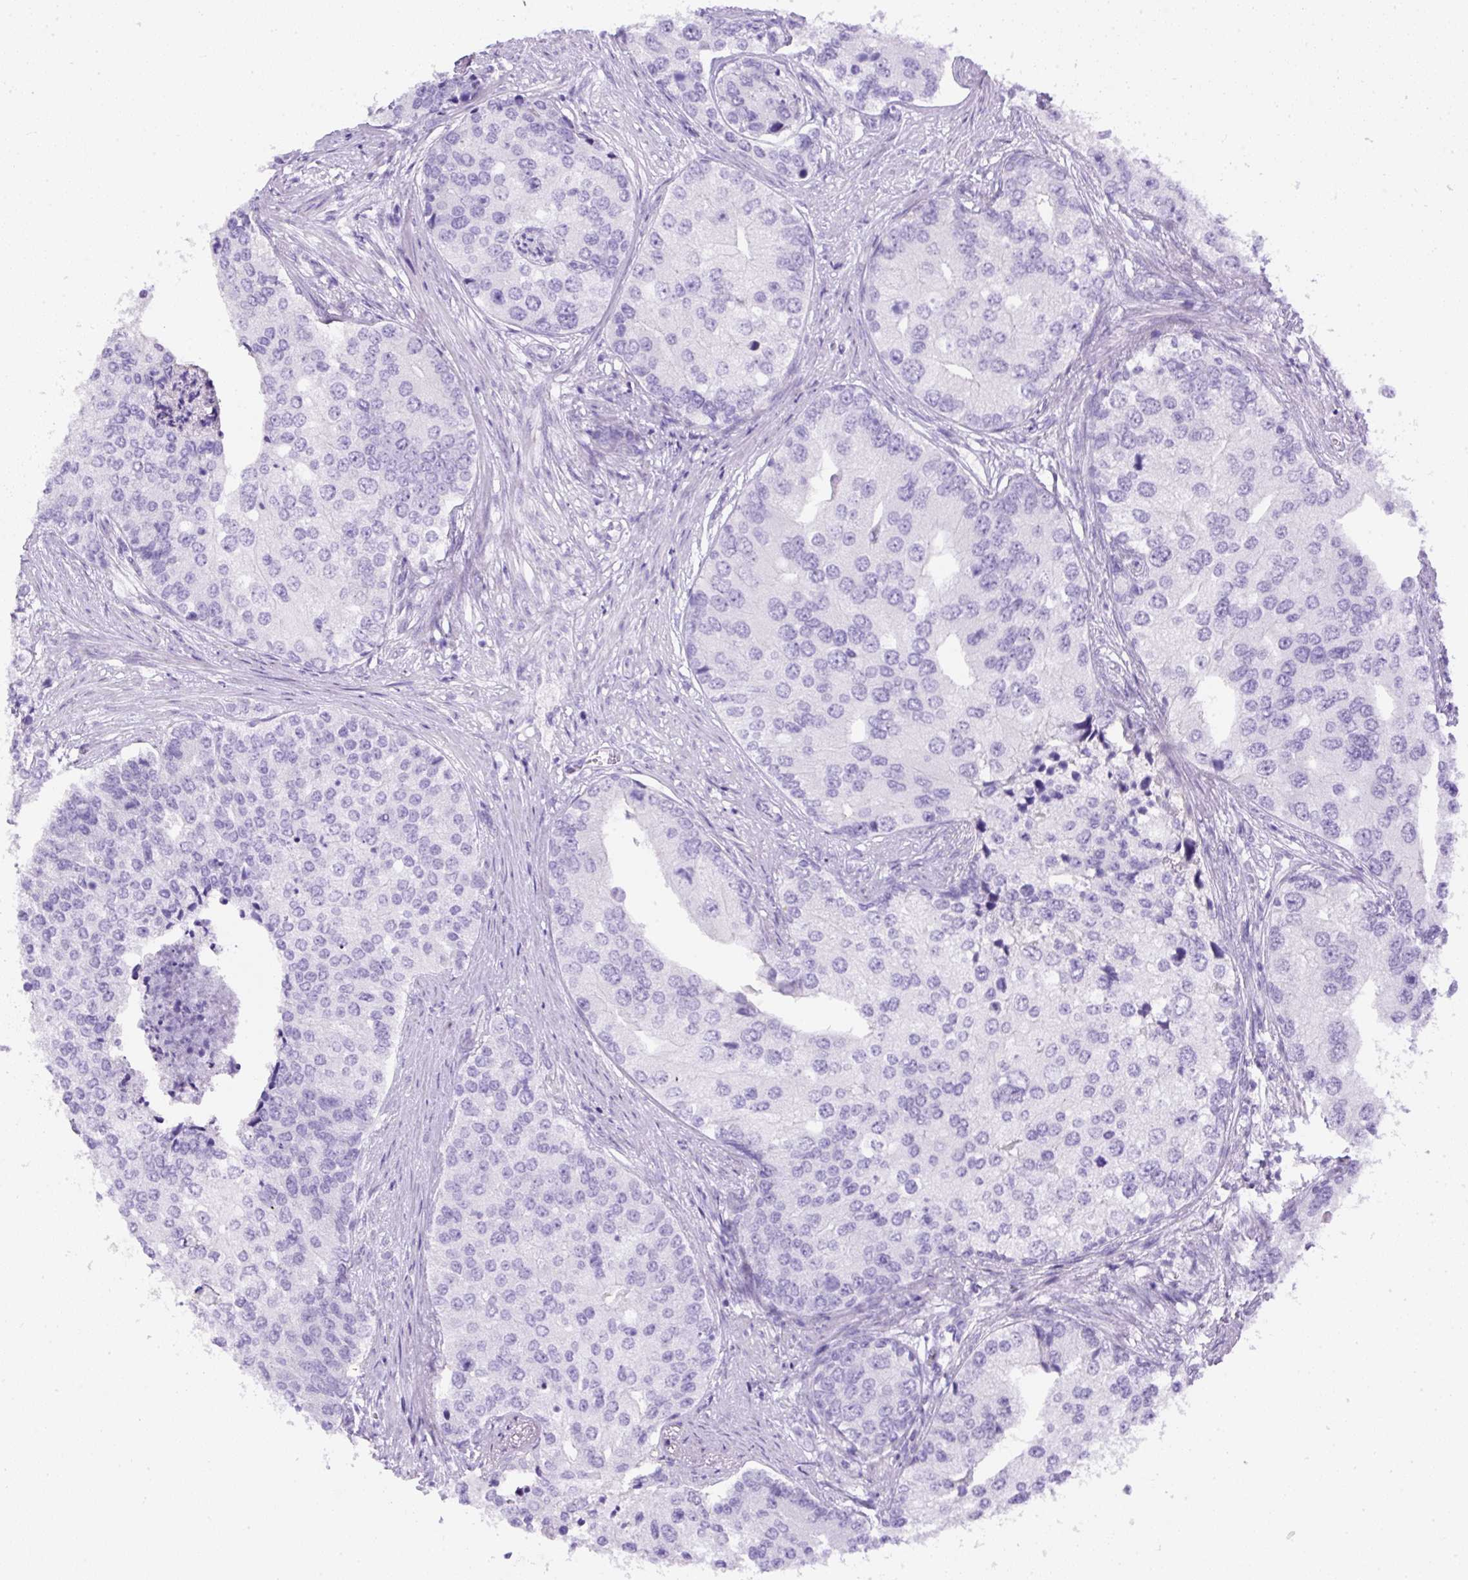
{"staining": {"intensity": "negative", "quantity": "none", "location": "none"}, "tissue": "prostate cancer", "cell_type": "Tumor cells", "image_type": "cancer", "snomed": [{"axis": "morphology", "description": "Adenocarcinoma, High grade"}, {"axis": "topography", "description": "Prostate"}], "caption": "This image is of high-grade adenocarcinoma (prostate) stained with IHC to label a protein in brown with the nuclei are counter-stained blue. There is no positivity in tumor cells. (DAB (3,3'-diaminobenzidine) immunohistochemistry (IHC), high magnification).", "gene": "DAPK1", "patient": {"sex": "male", "age": 62}}